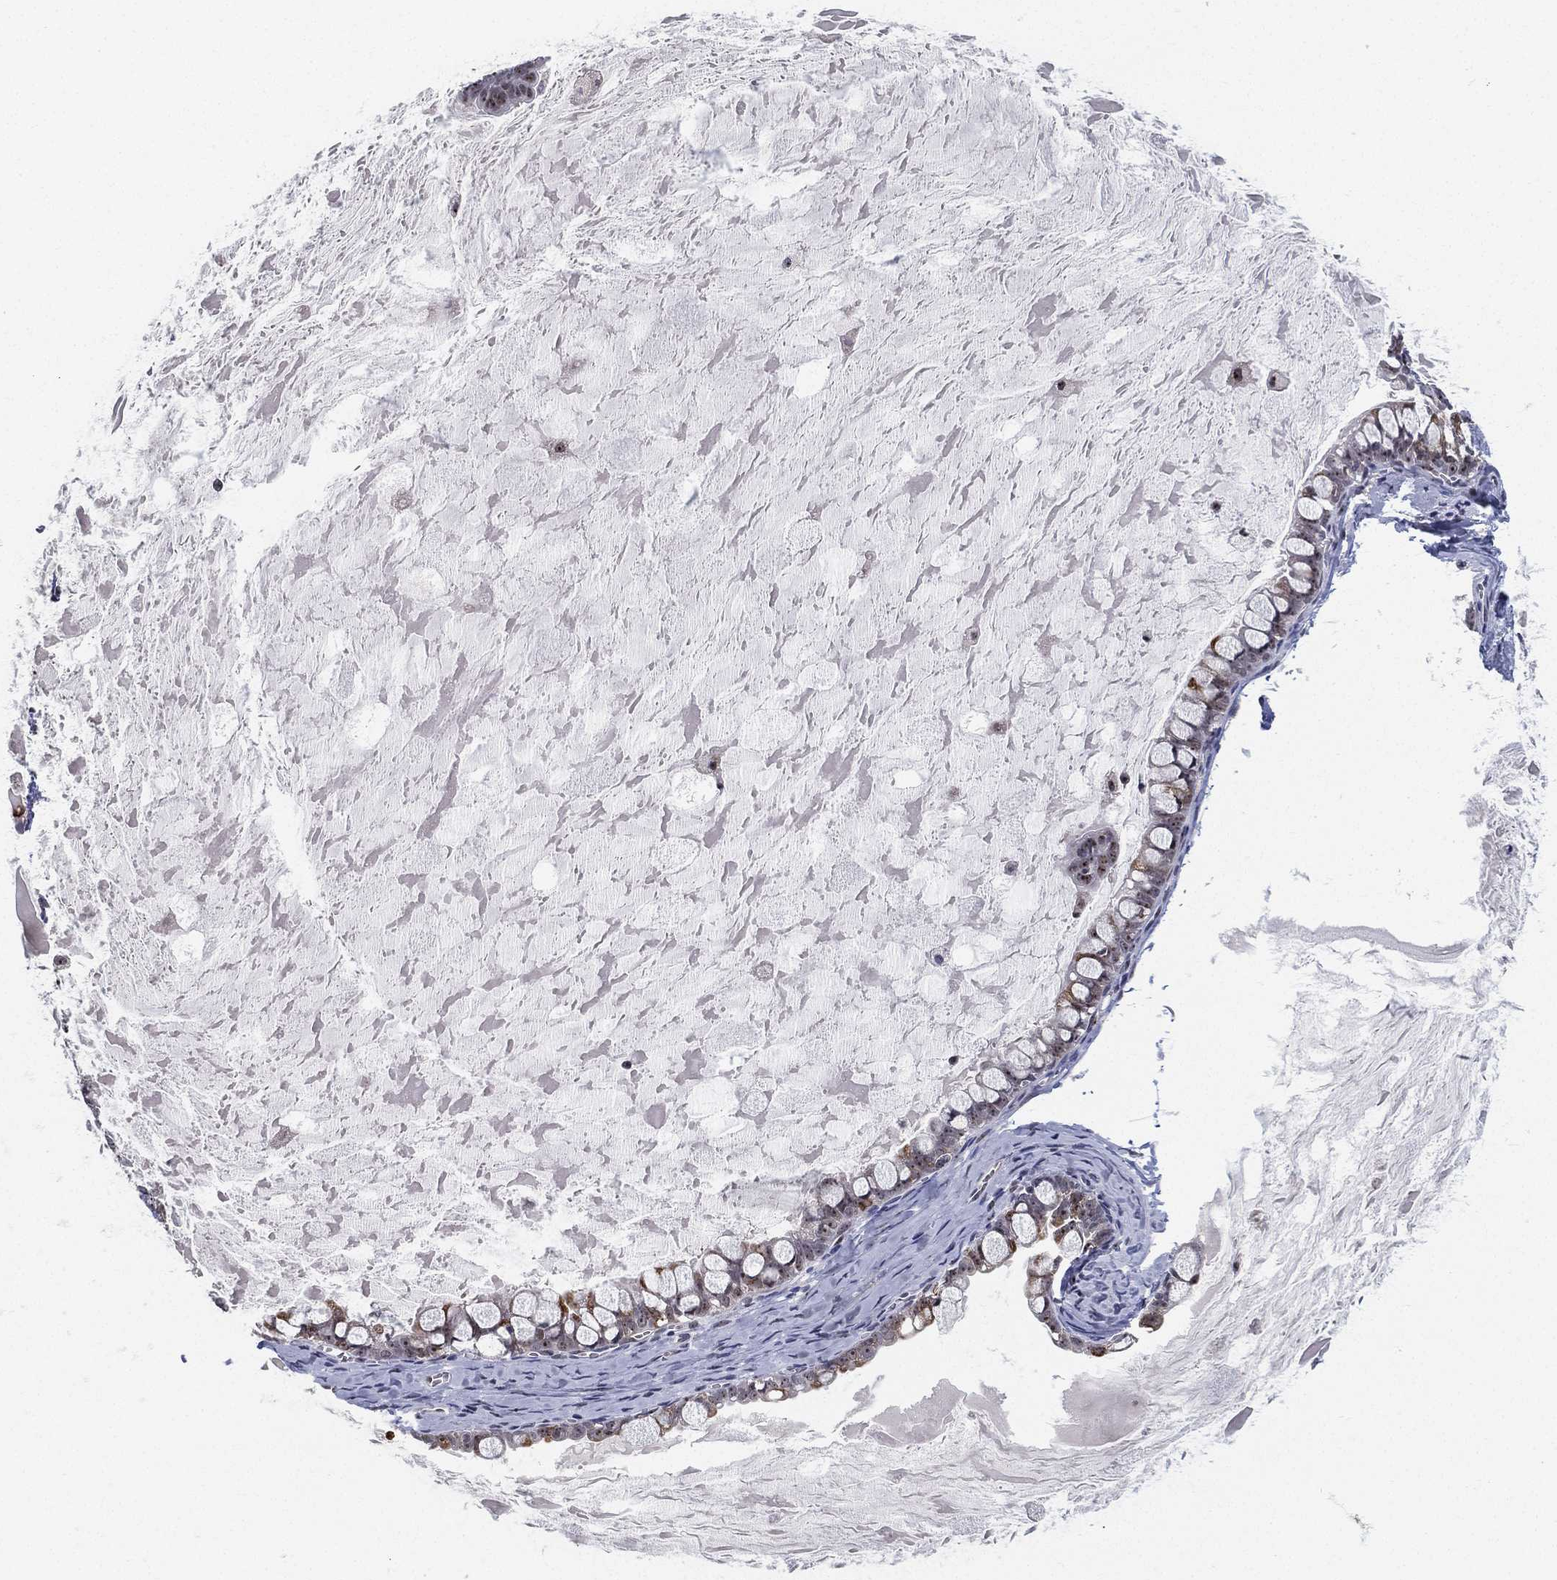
{"staining": {"intensity": "negative", "quantity": "none", "location": "none"}, "tissue": "ovarian cancer", "cell_type": "Tumor cells", "image_type": "cancer", "snomed": [{"axis": "morphology", "description": "Cystadenocarcinoma, mucinous, NOS"}, {"axis": "topography", "description": "Ovary"}], "caption": "The image reveals no staining of tumor cells in ovarian cancer. The staining is performed using DAB (3,3'-diaminobenzidine) brown chromogen with nuclei counter-stained in using hematoxylin.", "gene": "PPP1R16B", "patient": {"sex": "female", "age": 63}}